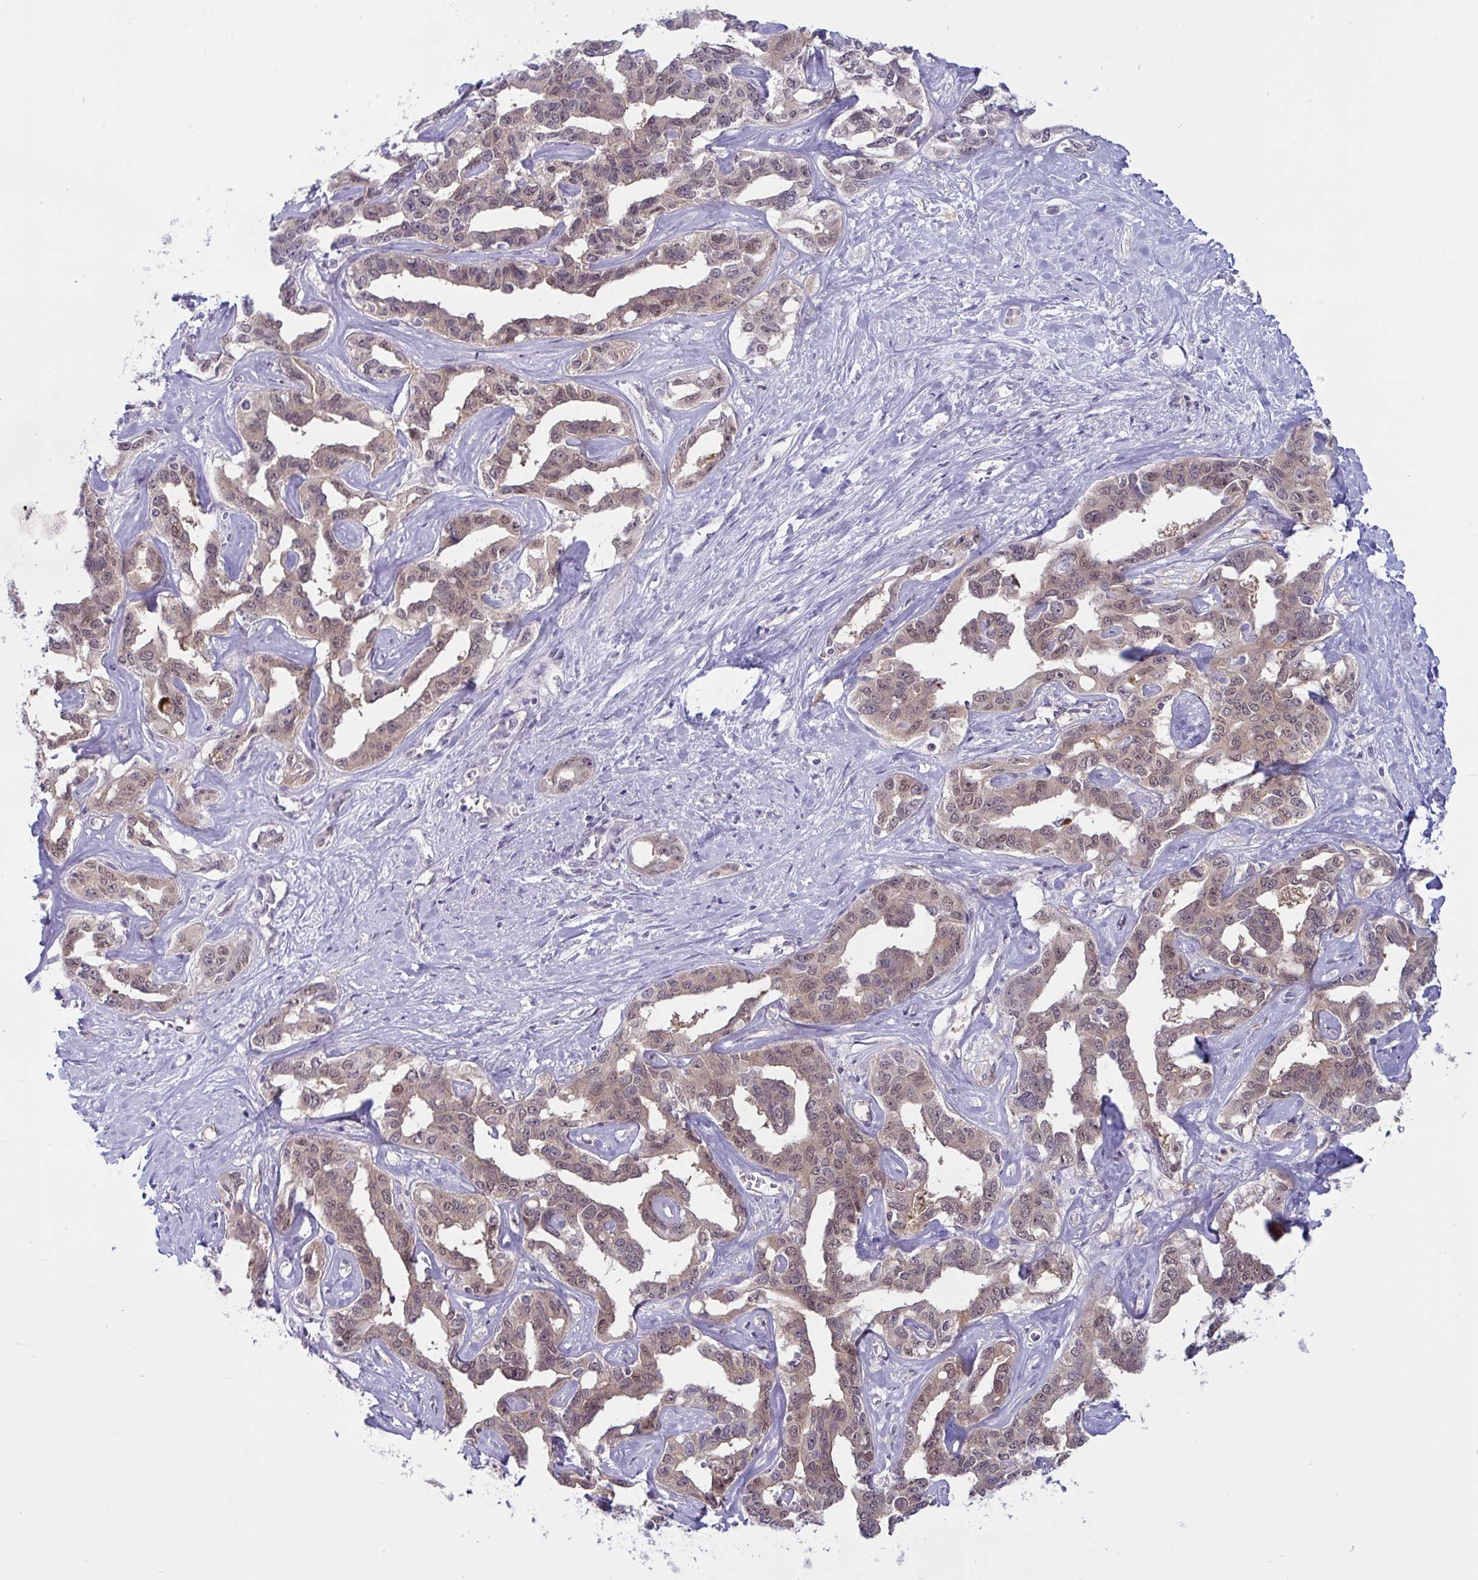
{"staining": {"intensity": "weak", "quantity": ">75%", "location": "cytoplasmic/membranous,nuclear"}, "tissue": "liver cancer", "cell_type": "Tumor cells", "image_type": "cancer", "snomed": [{"axis": "morphology", "description": "Cholangiocarcinoma"}, {"axis": "topography", "description": "Liver"}], "caption": "Immunohistochemical staining of liver cancer (cholangiocarcinoma) exhibits low levels of weak cytoplasmic/membranous and nuclear expression in about >75% of tumor cells.", "gene": "TSN", "patient": {"sex": "male", "age": 59}}